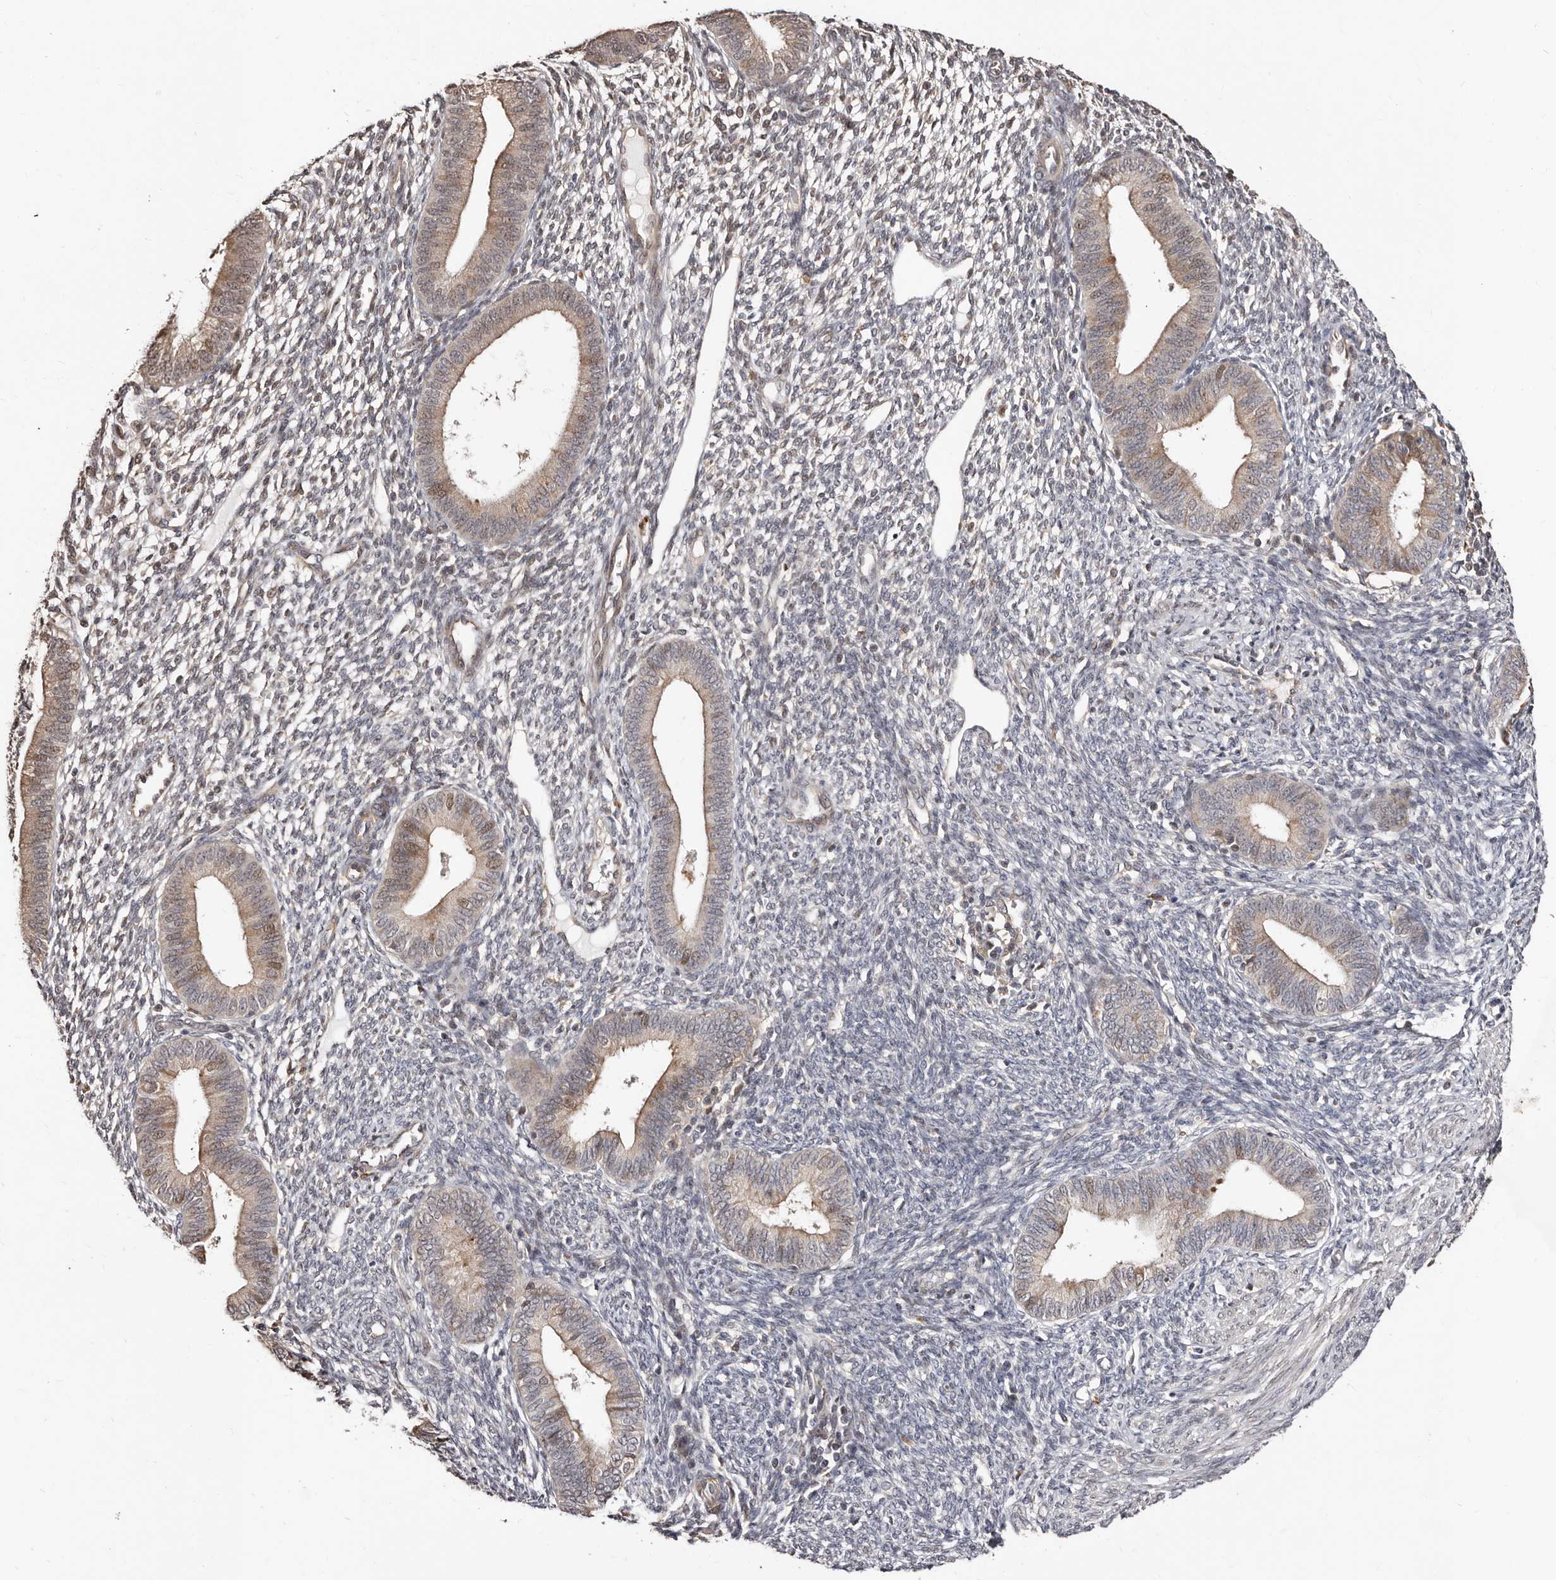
{"staining": {"intensity": "negative", "quantity": "none", "location": "none"}, "tissue": "endometrium", "cell_type": "Cells in endometrial stroma", "image_type": "normal", "snomed": [{"axis": "morphology", "description": "Normal tissue, NOS"}, {"axis": "topography", "description": "Endometrium"}], "caption": "Immunohistochemistry of normal human endometrium displays no staining in cells in endometrial stroma.", "gene": "APOL6", "patient": {"sex": "female", "age": 46}}